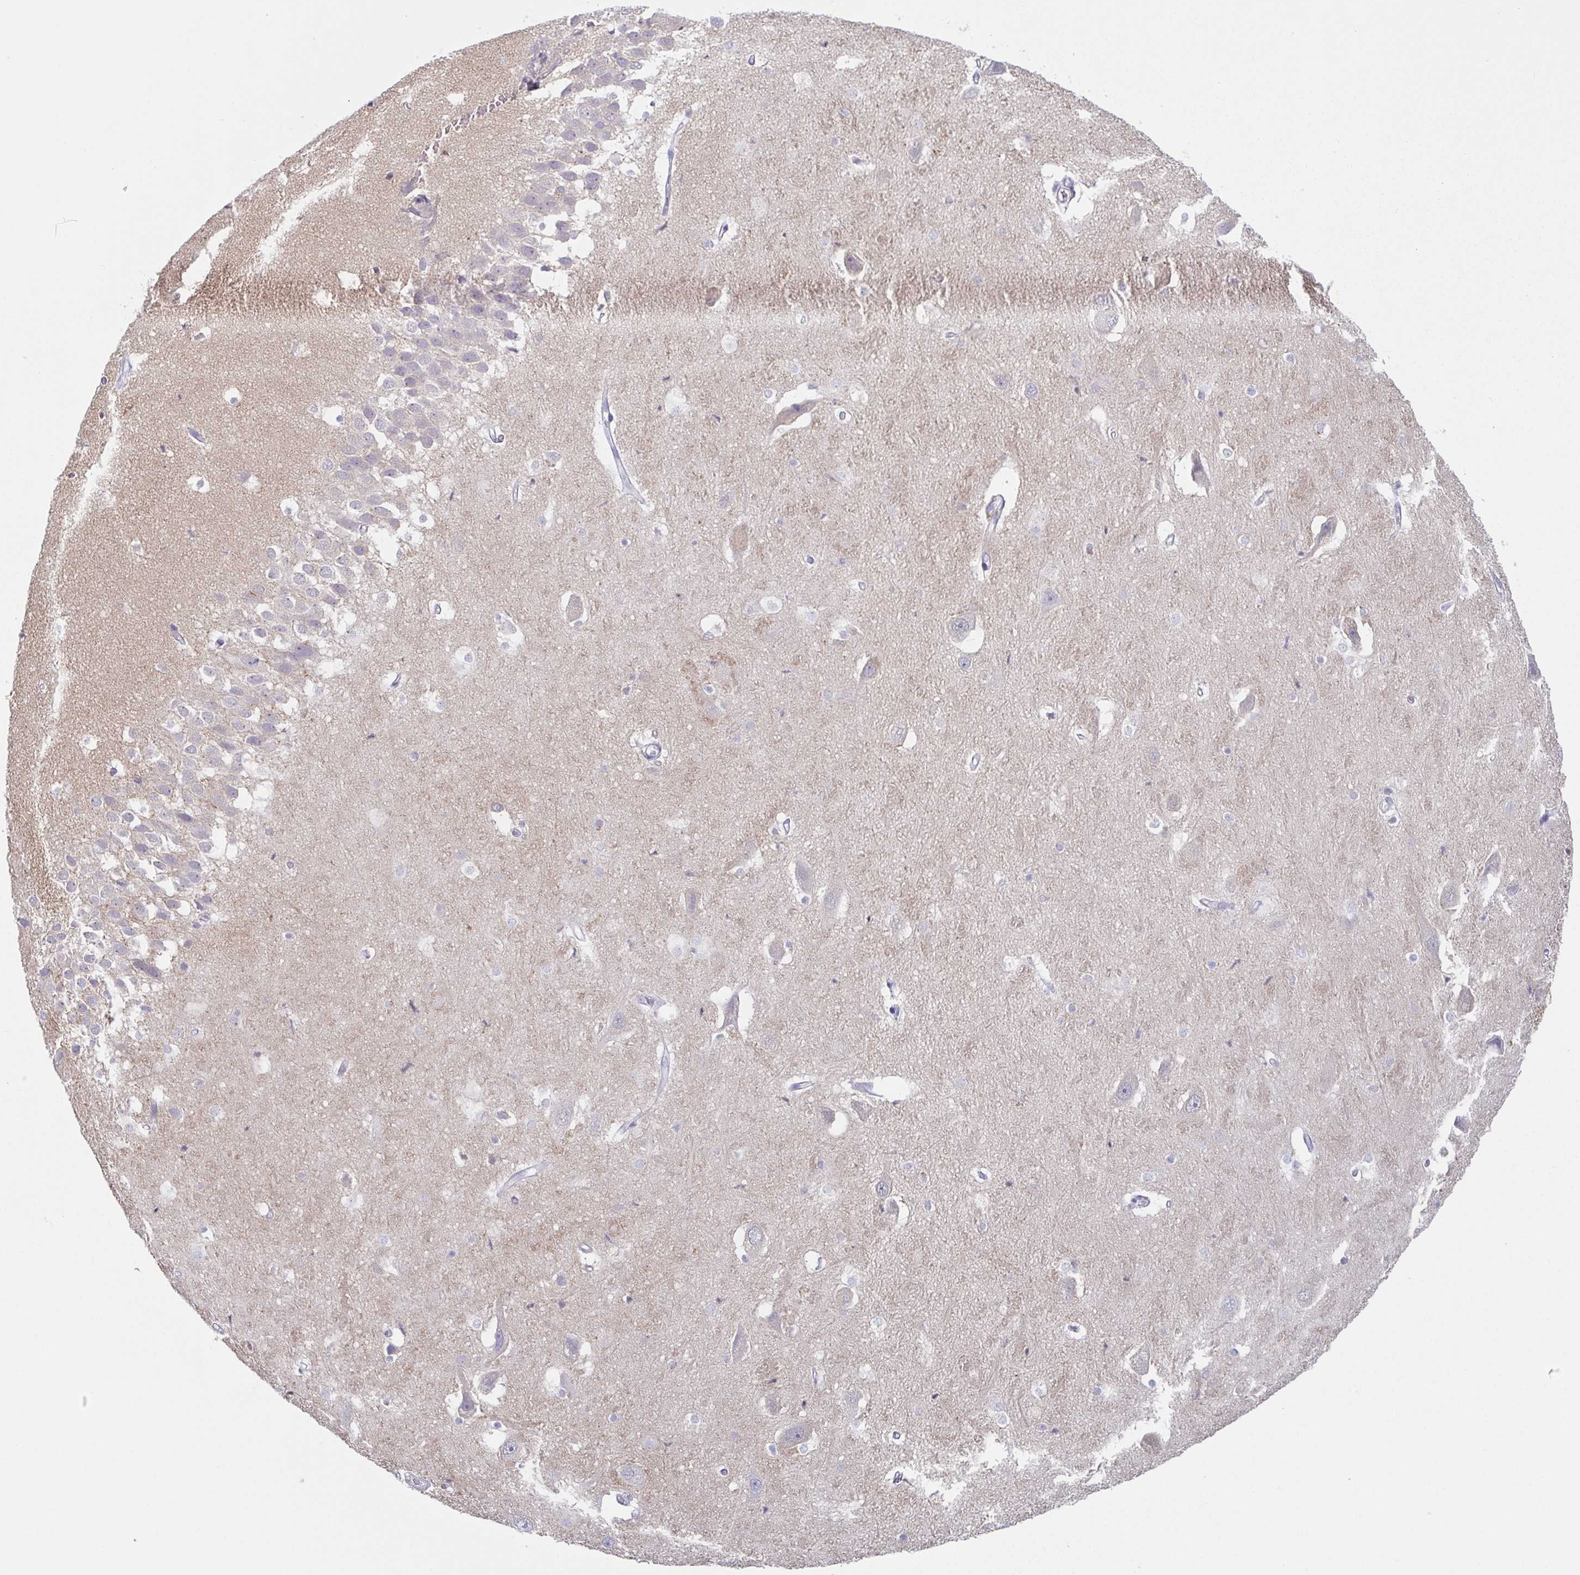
{"staining": {"intensity": "negative", "quantity": "none", "location": "none"}, "tissue": "hippocampus", "cell_type": "Glial cells", "image_type": "normal", "snomed": [{"axis": "morphology", "description": "Normal tissue, NOS"}, {"axis": "topography", "description": "Hippocampus"}], "caption": "Image shows no protein expression in glial cells of normal hippocampus. (DAB (3,3'-diaminobenzidine) immunohistochemistry (IHC) with hematoxylin counter stain).", "gene": "TAGLN3", "patient": {"sex": "male", "age": 26}}